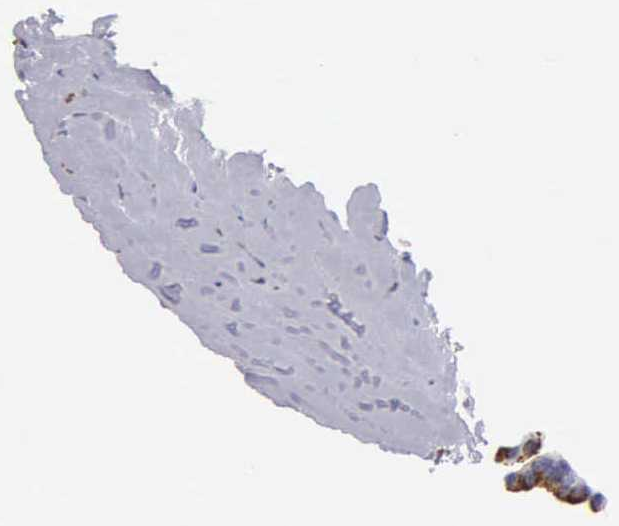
{"staining": {"intensity": "strong", "quantity": ">75%", "location": "cytoplasmic/membranous"}, "tissue": "thyroid cancer", "cell_type": "Tumor cells", "image_type": "cancer", "snomed": [{"axis": "morphology", "description": "Papillary adenocarcinoma, NOS"}, {"axis": "topography", "description": "Thyroid gland"}], "caption": "About >75% of tumor cells in thyroid papillary adenocarcinoma display strong cytoplasmic/membranous protein positivity as visualized by brown immunohistochemical staining.", "gene": "CTSH", "patient": {"sex": "male", "age": 87}}